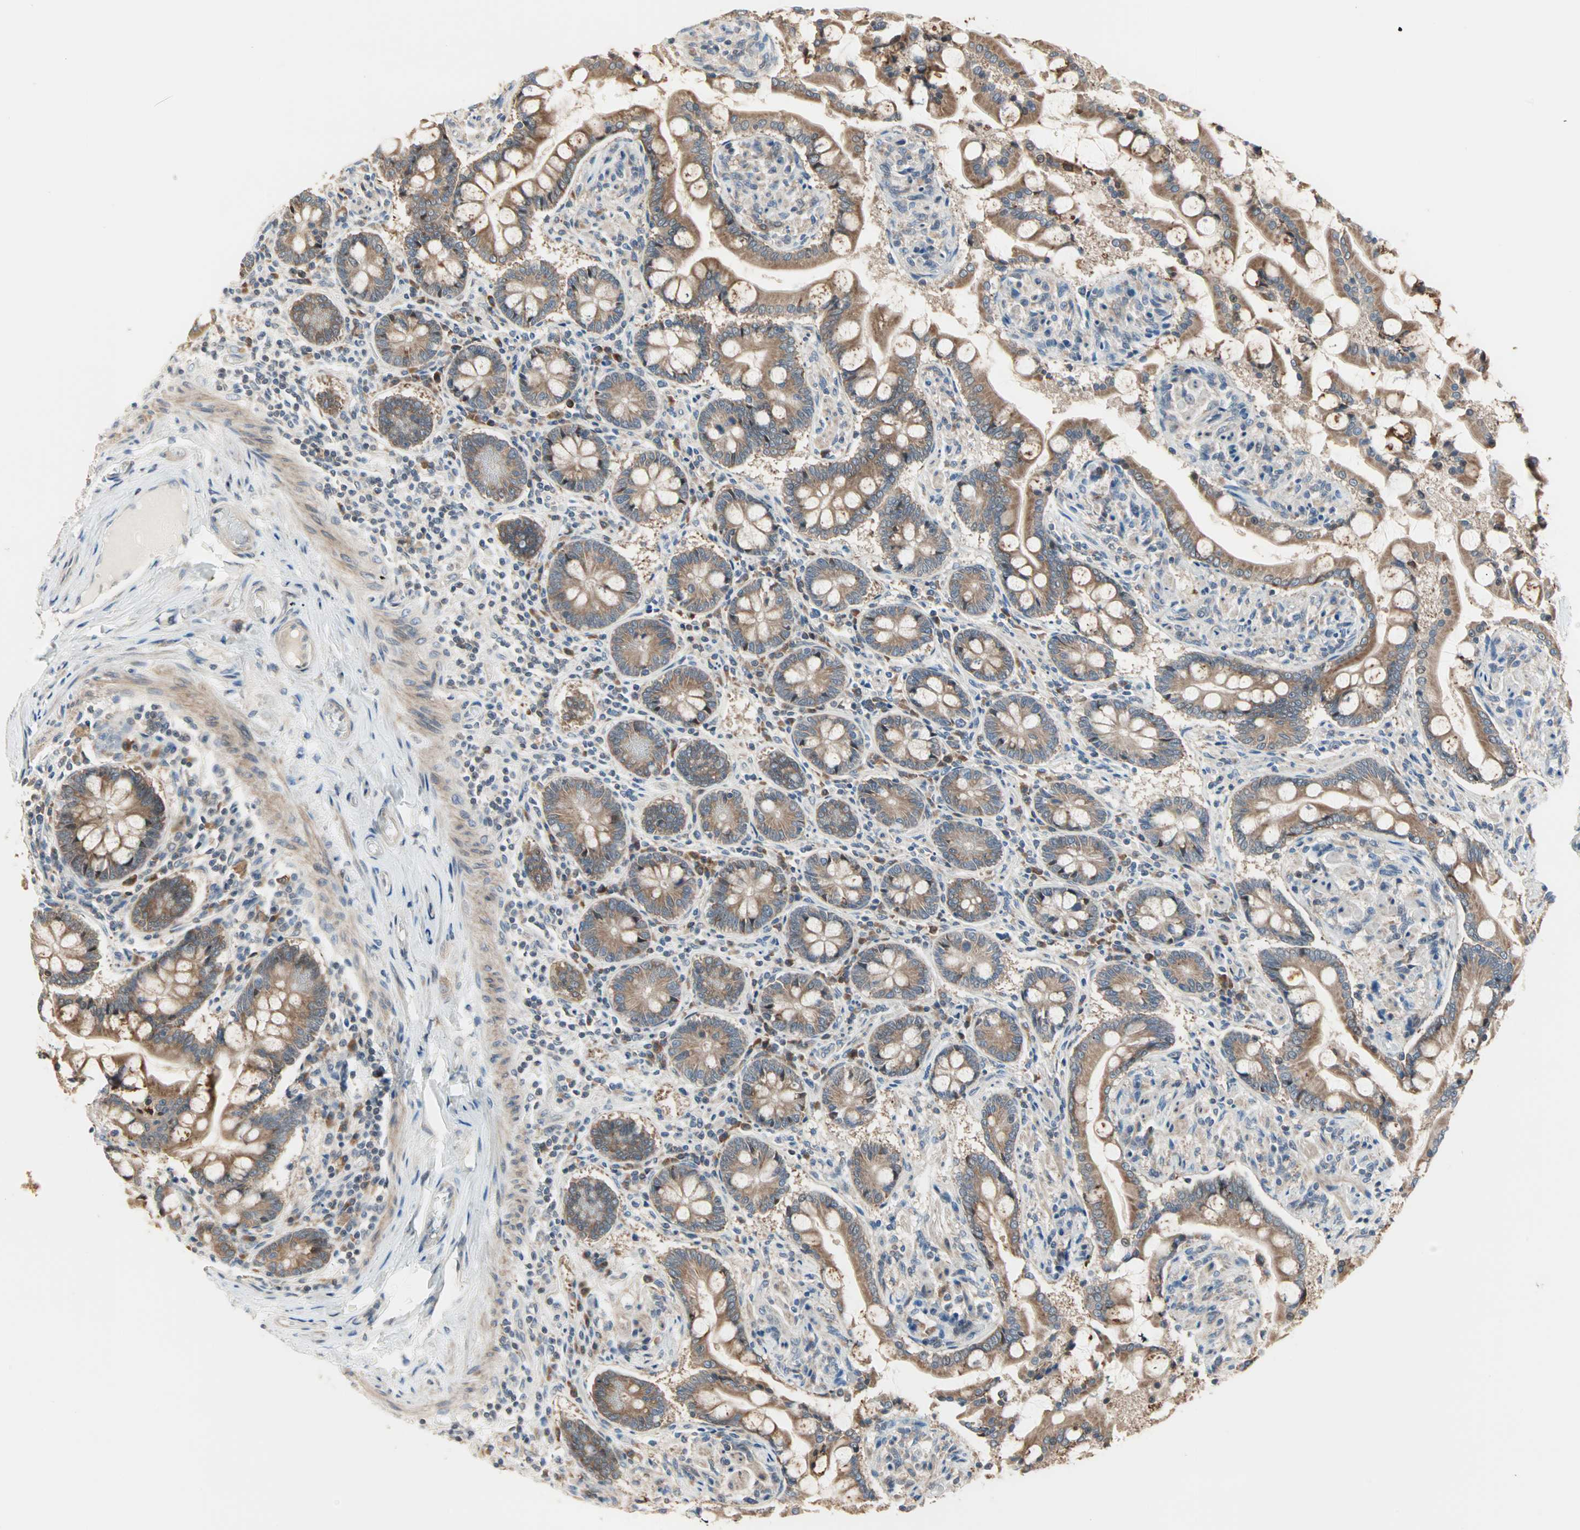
{"staining": {"intensity": "strong", "quantity": ">75%", "location": "cytoplasmic/membranous"}, "tissue": "small intestine", "cell_type": "Glandular cells", "image_type": "normal", "snomed": [{"axis": "morphology", "description": "Normal tissue, NOS"}, {"axis": "topography", "description": "Small intestine"}], "caption": "This image reveals IHC staining of normal human small intestine, with high strong cytoplasmic/membranous expression in approximately >75% of glandular cells.", "gene": "SAR1A", "patient": {"sex": "male", "age": 41}}